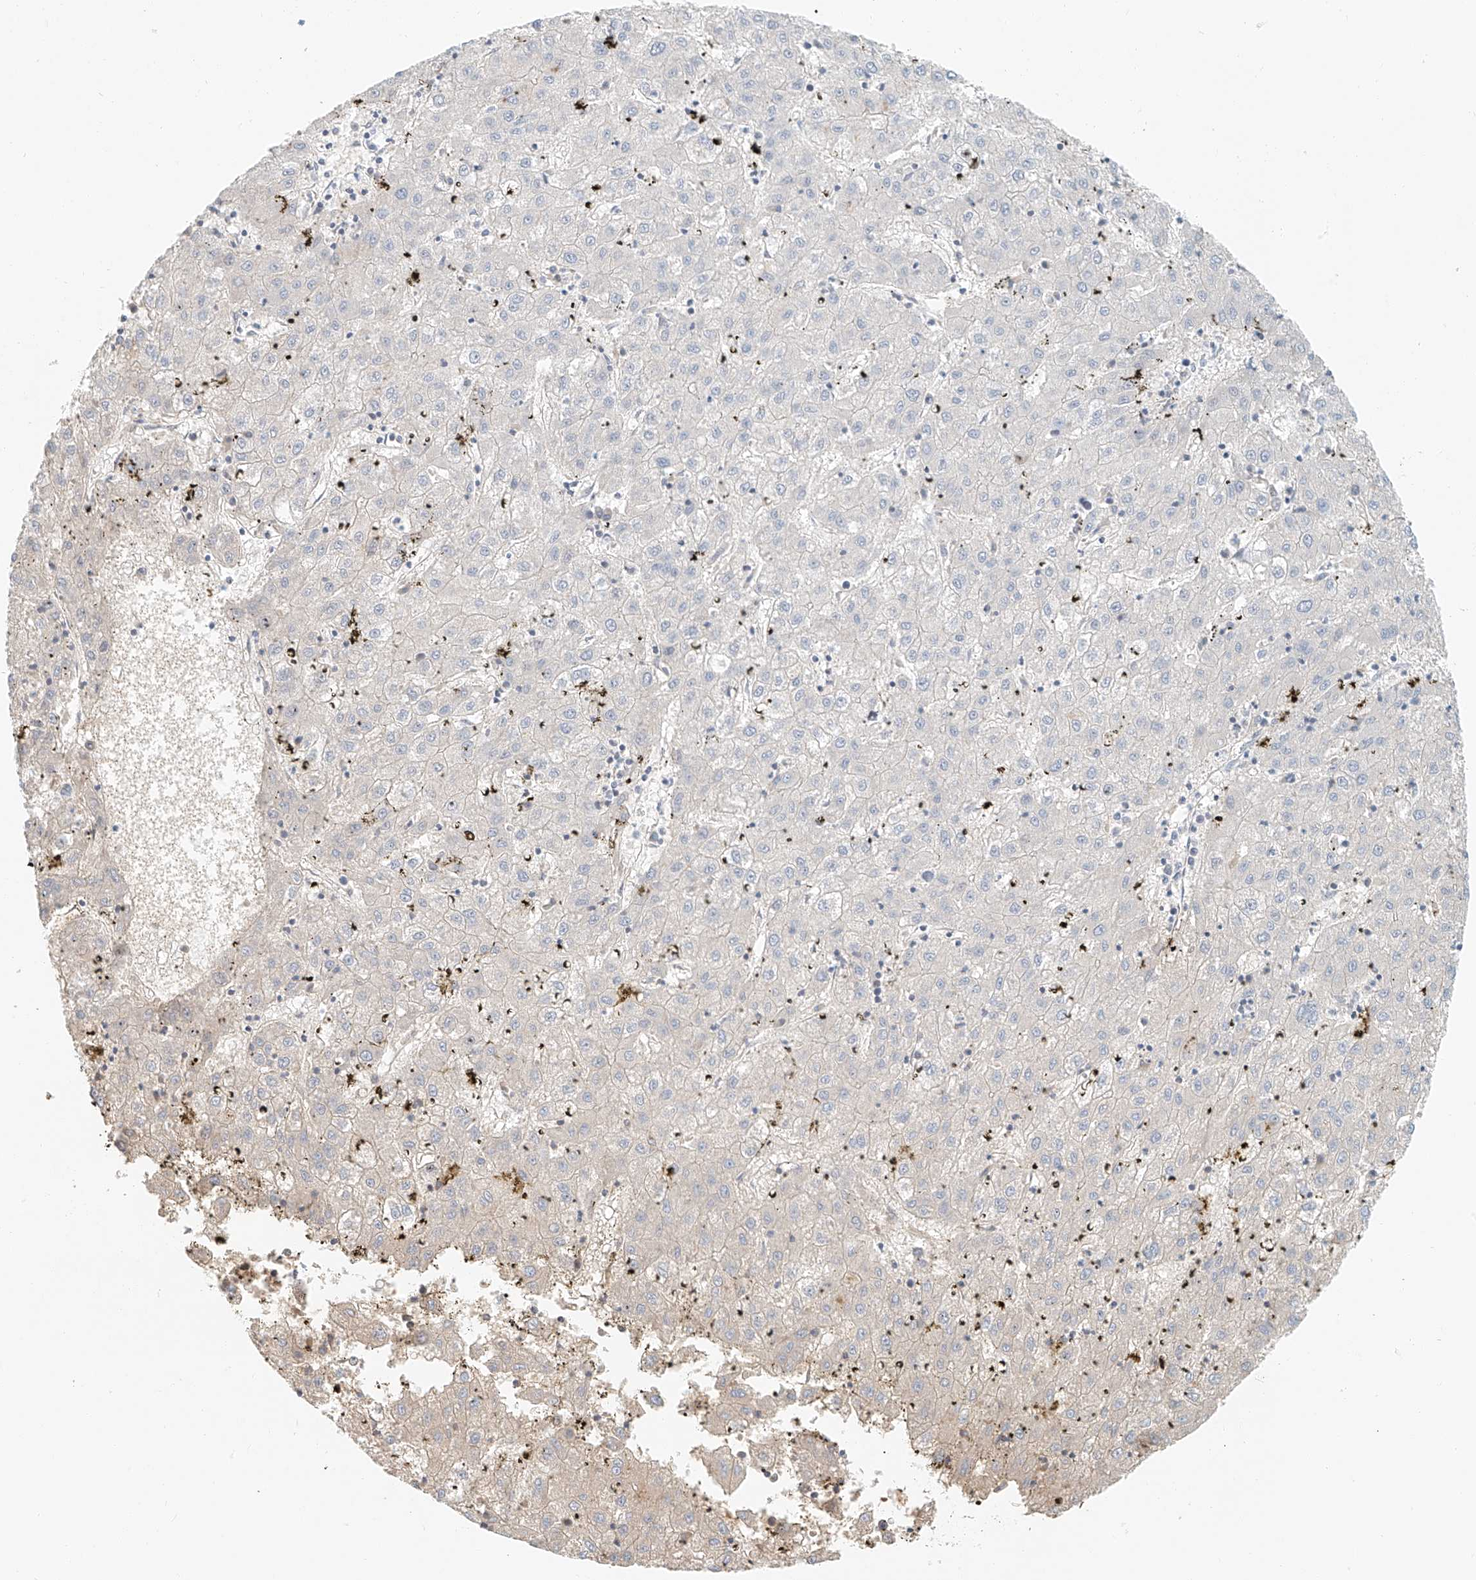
{"staining": {"intensity": "negative", "quantity": "none", "location": "none"}, "tissue": "liver cancer", "cell_type": "Tumor cells", "image_type": "cancer", "snomed": [{"axis": "morphology", "description": "Carcinoma, Hepatocellular, NOS"}, {"axis": "topography", "description": "Liver"}], "caption": "Tumor cells are negative for brown protein staining in liver cancer (hepatocellular carcinoma).", "gene": "PGC", "patient": {"sex": "male", "age": 72}}